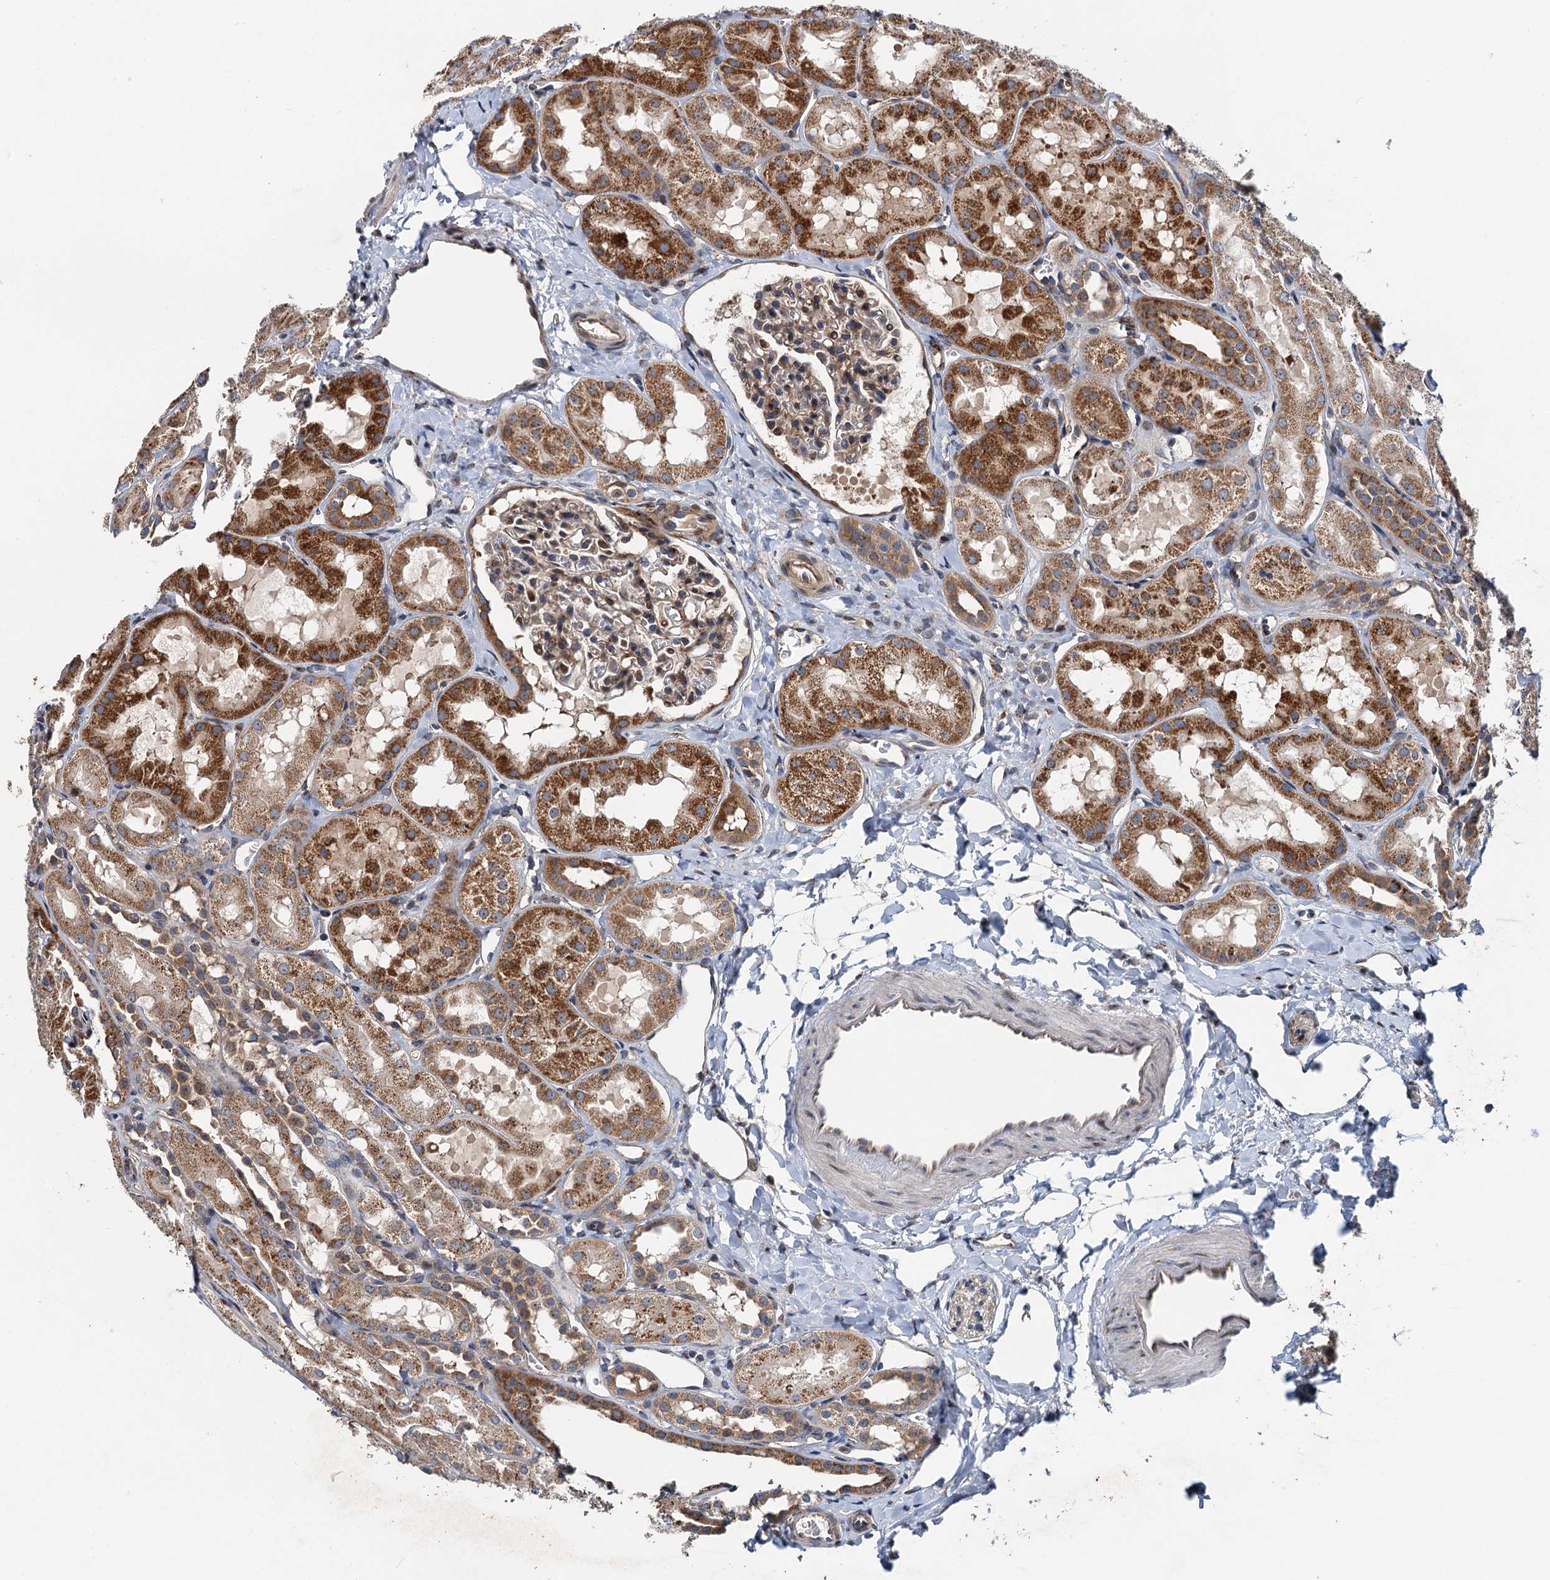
{"staining": {"intensity": "weak", "quantity": "<25%", "location": "cytoplasmic/membranous"}, "tissue": "kidney", "cell_type": "Cells in glomeruli", "image_type": "normal", "snomed": [{"axis": "morphology", "description": "Normal tissue, NOS"}, {"axis": "topography", "description": "Kidney"}, {"axis": "topography", "description": "Urinary bladder"}], "caption": "Immunohistochemistry (IHC) image of benign kidney stained for a protein (brown), which displays no expression in cells in glomeruli.", "gene": "NBEA", "patient": {"sex": "male", "age": 16}}